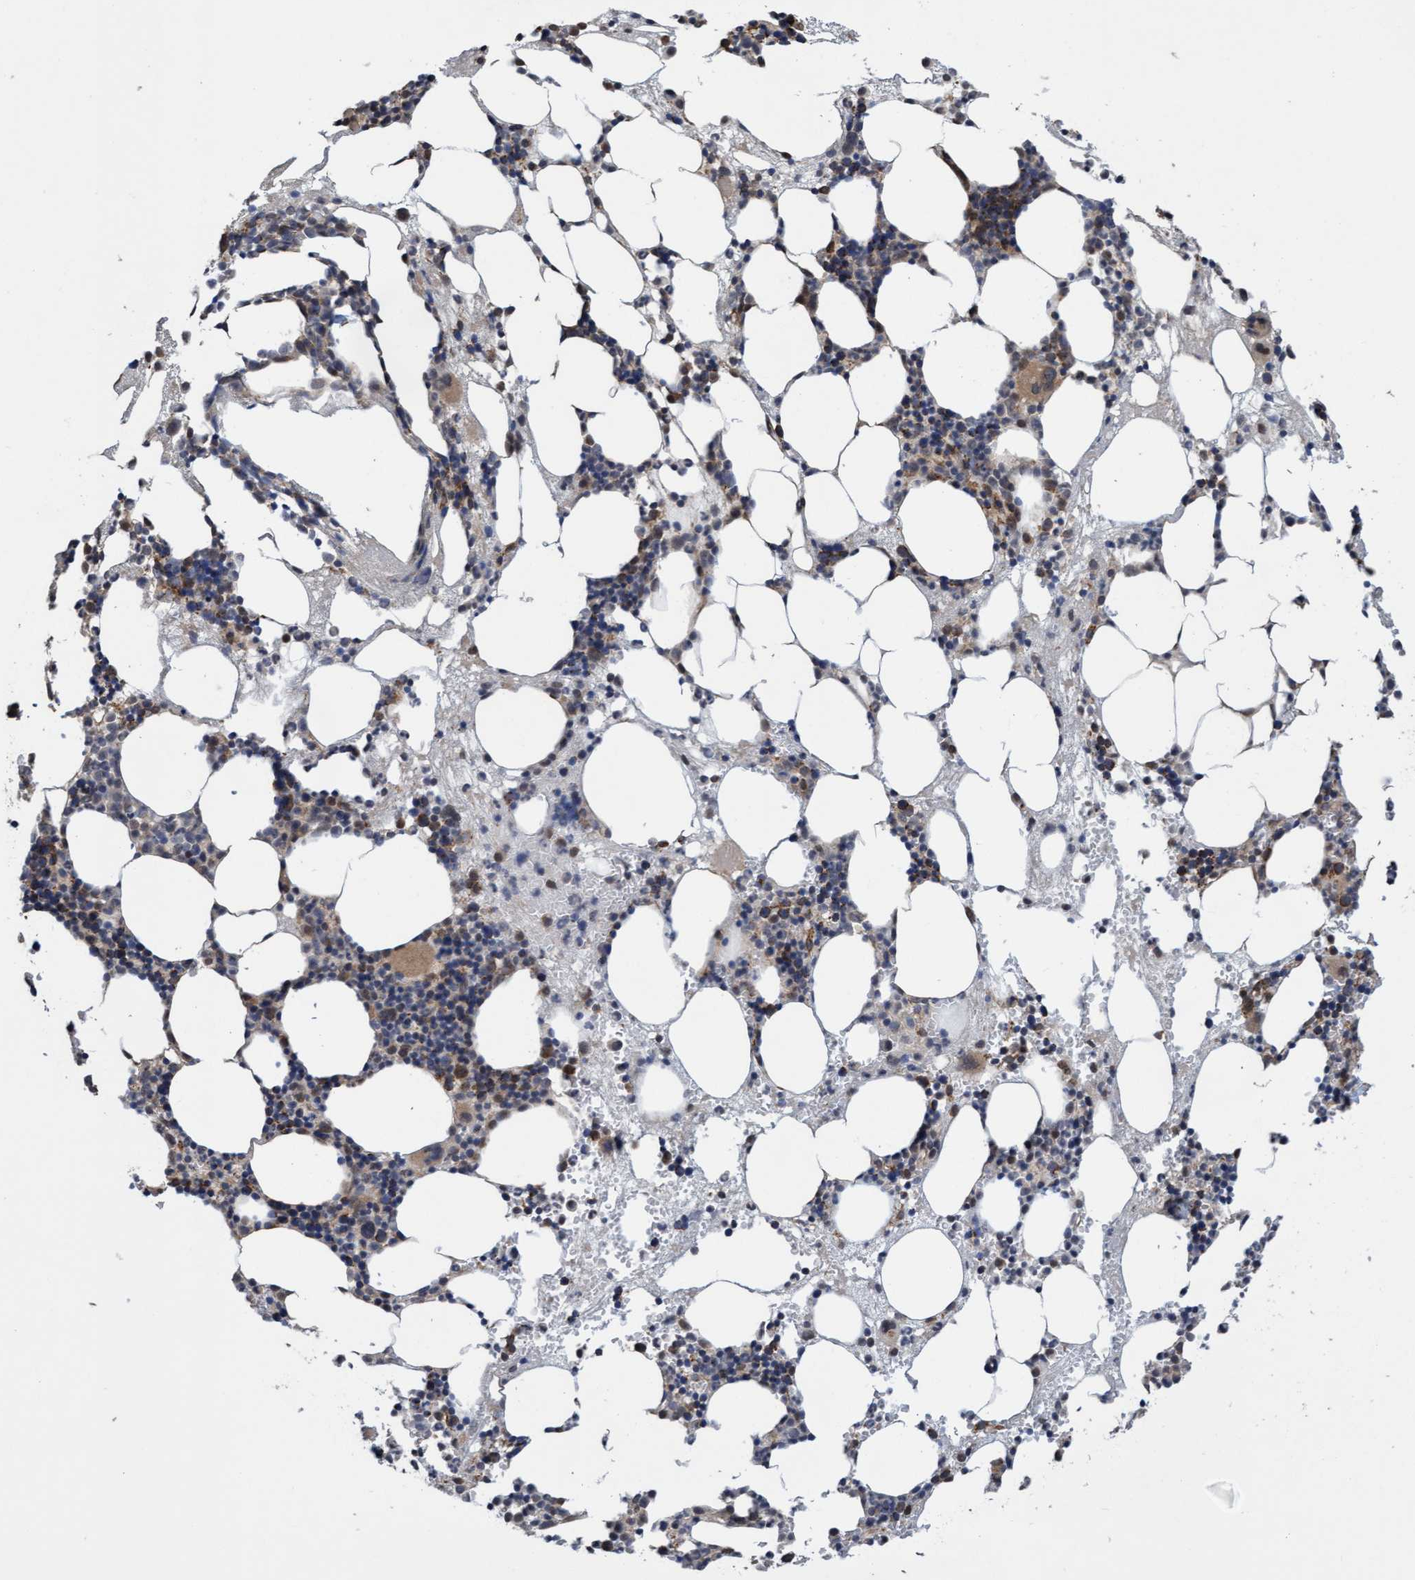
{"staining": {"intensity": "moderate", "quantity": "<25%", "location": "cytoplasmic/membranous"}, "tissue": "bone marrow", "cell_type": "Hematopoietic cells", "image_type": "normal", "snomed": [{"axis": "morphology", "description": "Normal tissue, NOS"}, {"axis": "morphology", "description": "Inflammation, NOS"}, {"axis": "topography", "description": "Bone marrow"}], "caption": "A micrograph of human bone marrow stained for a protein demonstrates moderate cytoplasmic/membranous brown staining in hematopoietic cells.", "gene": "ITFG1", "patient": {"sex": "female", "age": 40}}